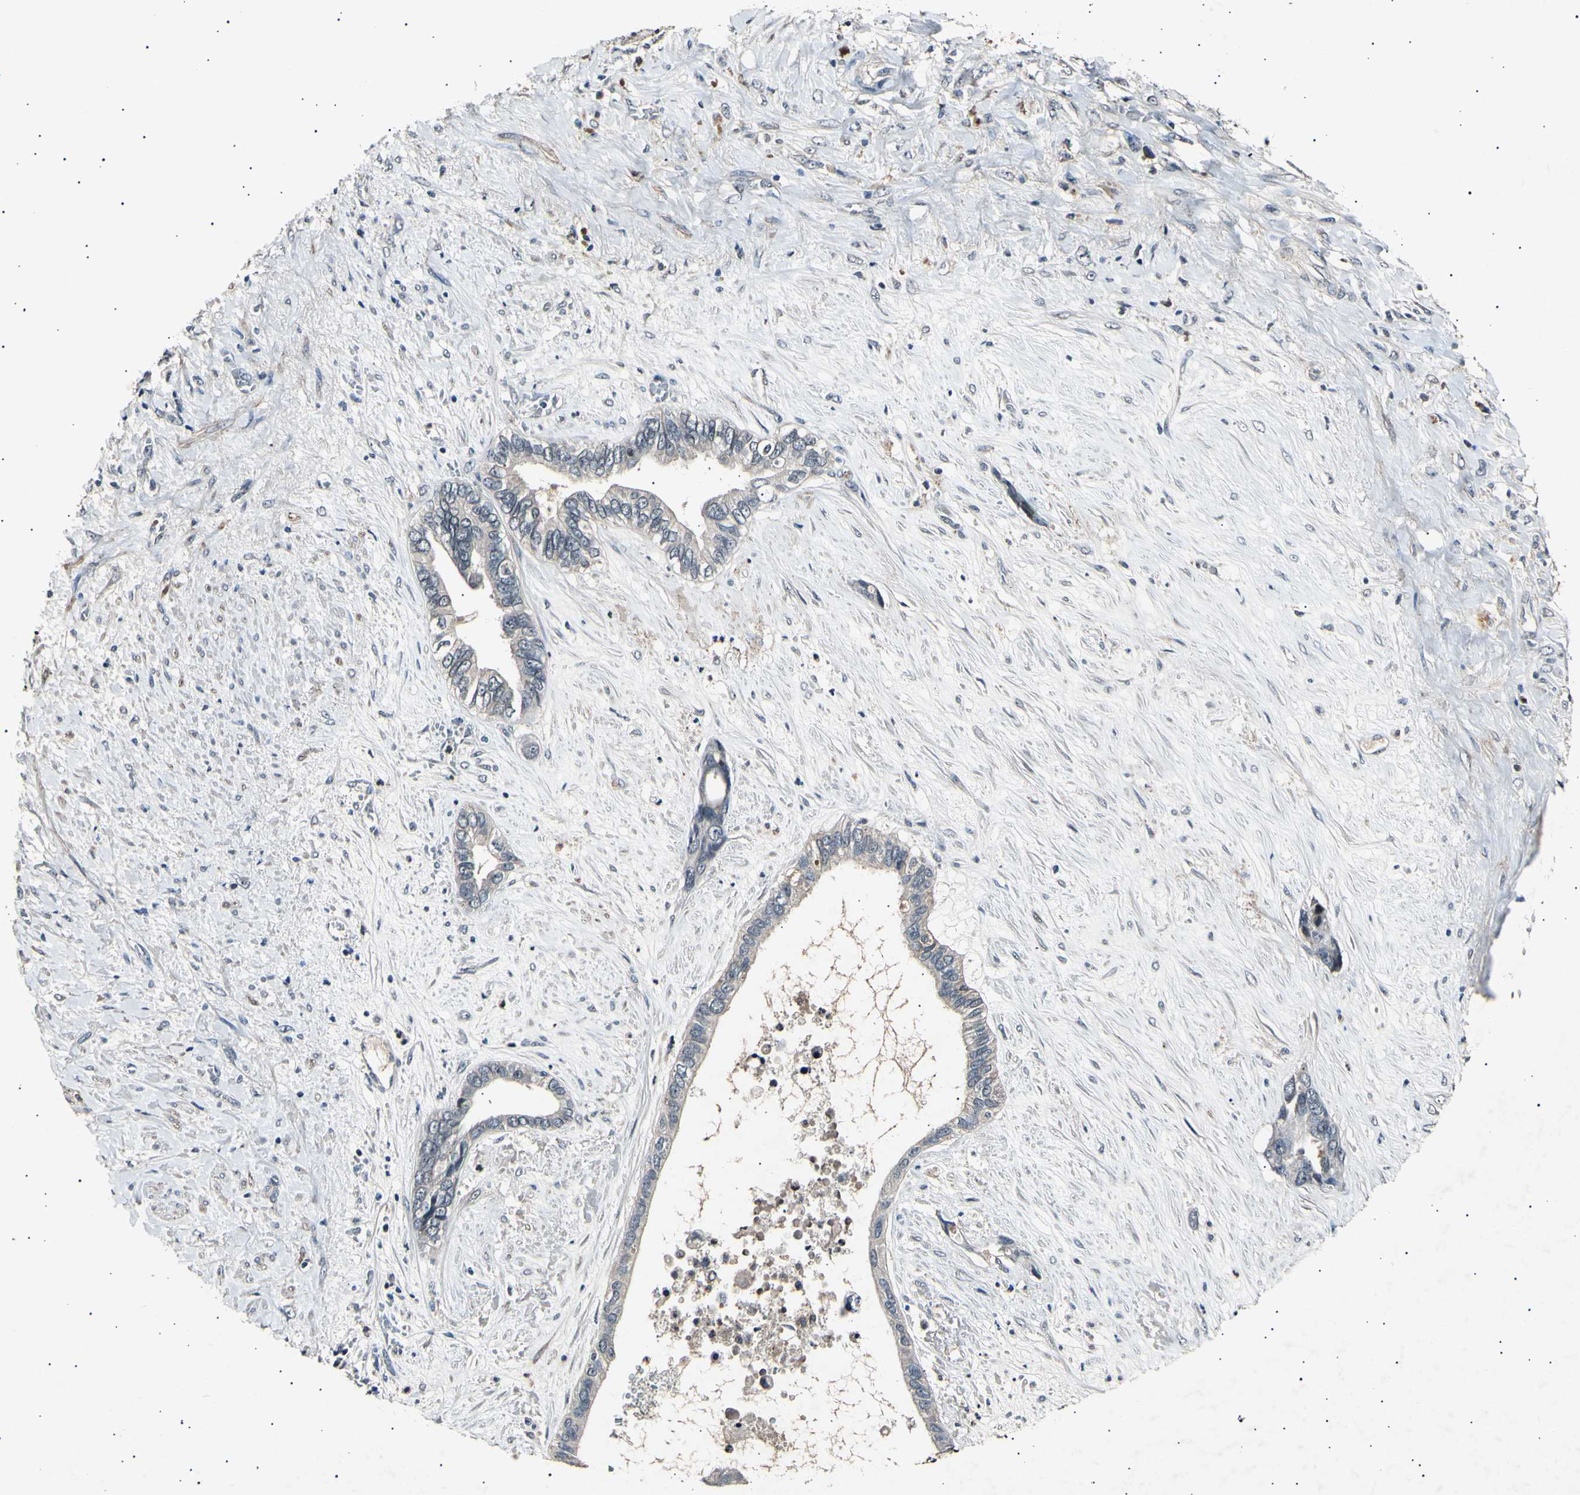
{"staining": {"intensity": "negative", "quantity": "none", "location": "none"}, "tissue": "liver cancer", "cell_type": "Tumor cells", "image_type": "cancer", "snomed": [{"axis": "morphology", "description": "Cholangiocarcinoma"}, {"axis": "topography", "description": "Liver"}], "caption": "DAB immunohistochemical staining of liver cancer (cholangiocarcinoma) reveals no significant positivity in tumor cells.", "gene": "ADCY3", "patient": {"sex": "female", "age": 65}}